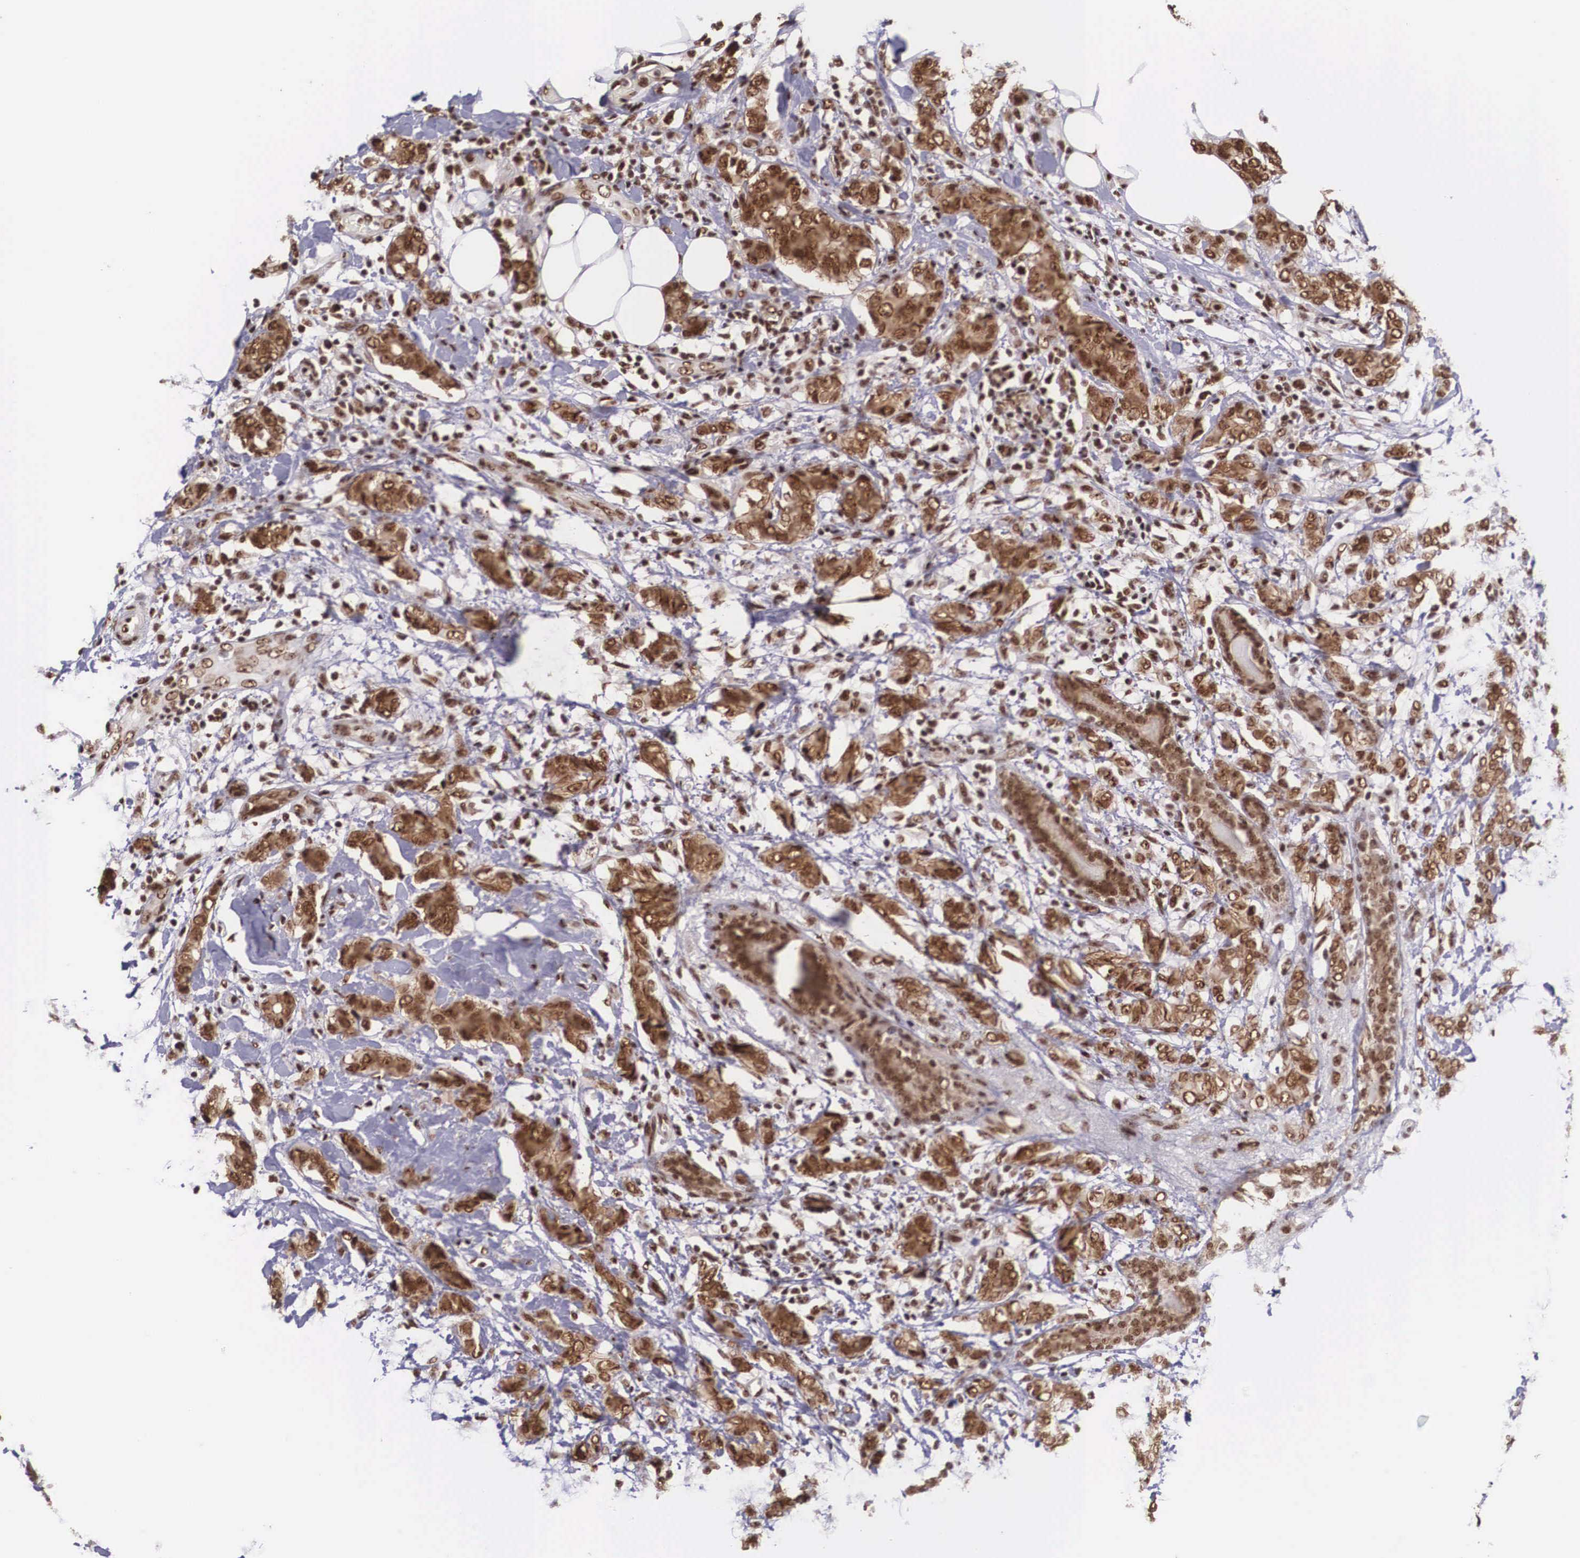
{"staining": {"intensity": "strong", "quantity": ">75%", "location": "cytoplasmic/membranous,nuclear"}, "tissue": "breast cancer", "cell_type": "Tumor cells", "image_type": "cancer", "snomed": [{"axis": "morphology", "description": "Duct carcinoma"}, {"axis": "topography", "description": "Breast"}], "caption": "Protein staining reveals strong cytoplasmic/membranous and nuclear expression in approximately >75% of tumor cells in breast cancer (intraductal carcinoma).", "gene": "POLR2F", "patient": {"sex": "female", "age": 53}}